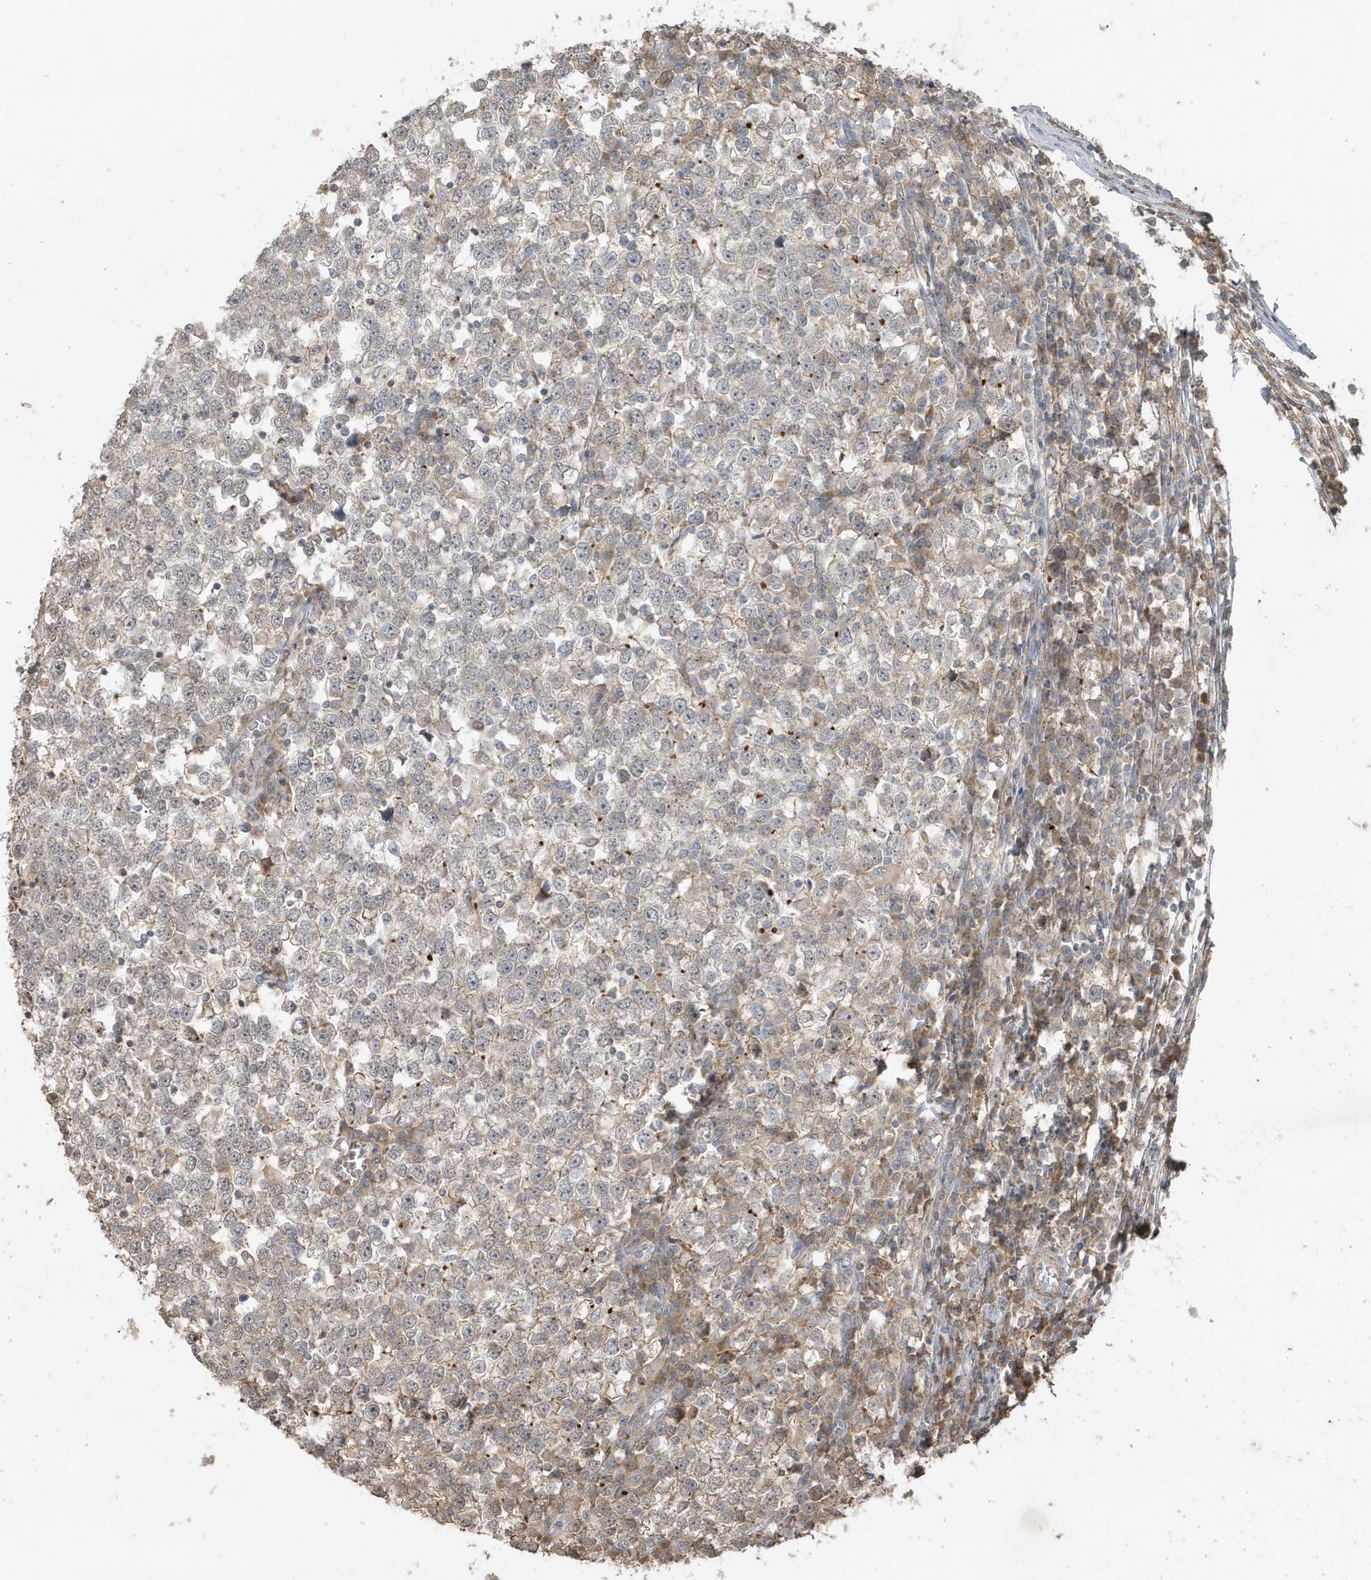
{"staining": {"intensity": "weak", "quantity": "<25%", "location": "cytoplasmic/membranous"}, "tissue": "testis cancer", "cell_type": "Tumor cells", "image_type": "cancer", "snomed": [{"axis": "morphology", "description": "Seminoma, NOS"}, {"axis": "topography", "description": "Testis"}], "caption": "IHC of human seminoma (testis) exhibits no positivity in tumor cells. Nuclei are stained in blue.", "gene": "PRRT3", "patient": {"sex": "male", "age": 65}}